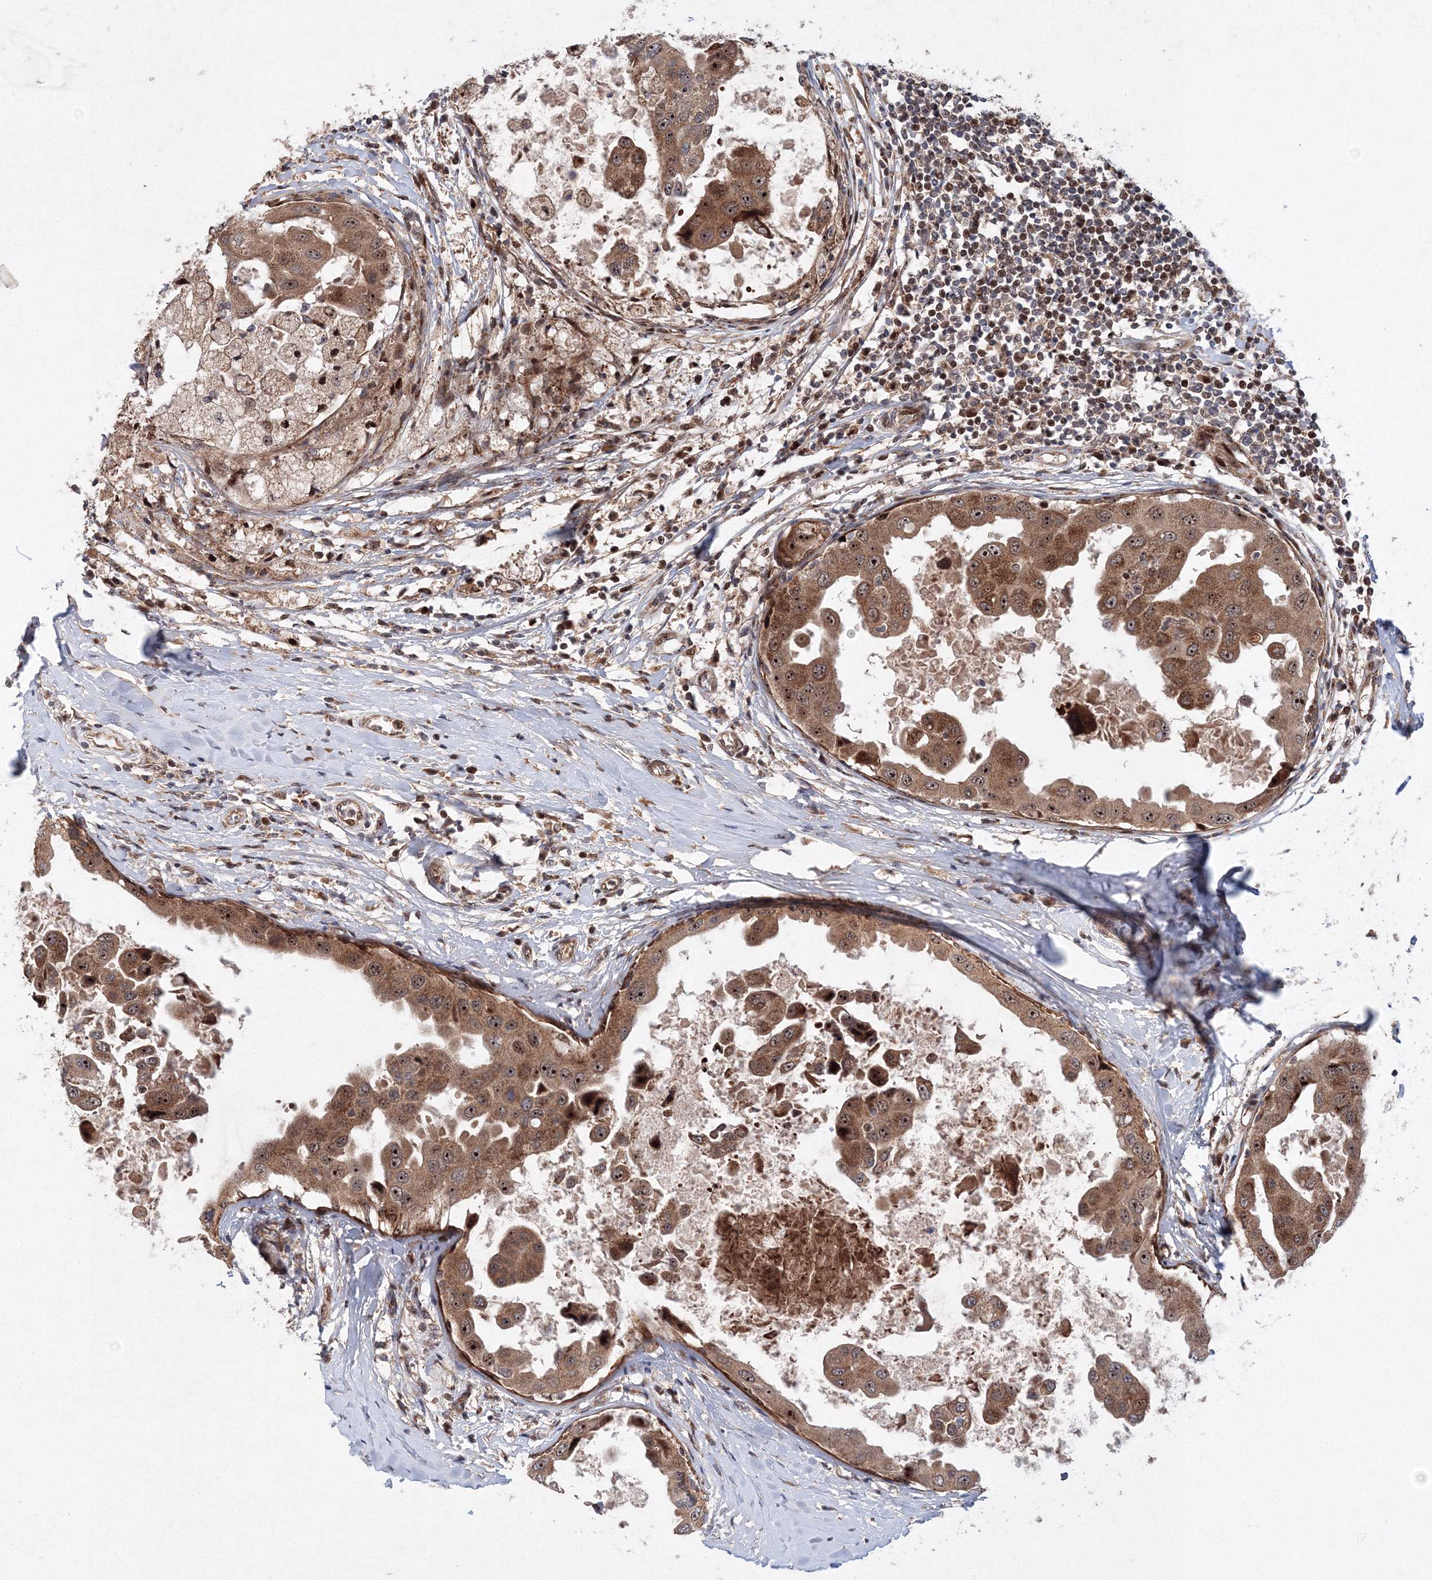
{"staining": {"intensity": "moderate", "quantity": ">75%", "location": "cytoplasmic/membranous,nuclear"}, "tissue": "breast cancer", "cell_type": "Tumor cells", "image_type": "cancer", "snomed": [{"axis": "morphology", "description": "Duct carcinoma"}, {"axis": "topography", "description": "Breast"}], "caption": "Immunohistochemistry photomicrograph of neoplastic tissue: breast infiltrating ductal carcinoma stained using immunohistochemistry (IHC) shows medium levels of moderate protein expression localized specifically in the cytoplasmic/membranous and nuclear of tumor cells, appearing as a cytoplasmic/membranous and nuclear brown color.", "gene": "ANKAR", "patient": {"sex": "female", "age": 27}}